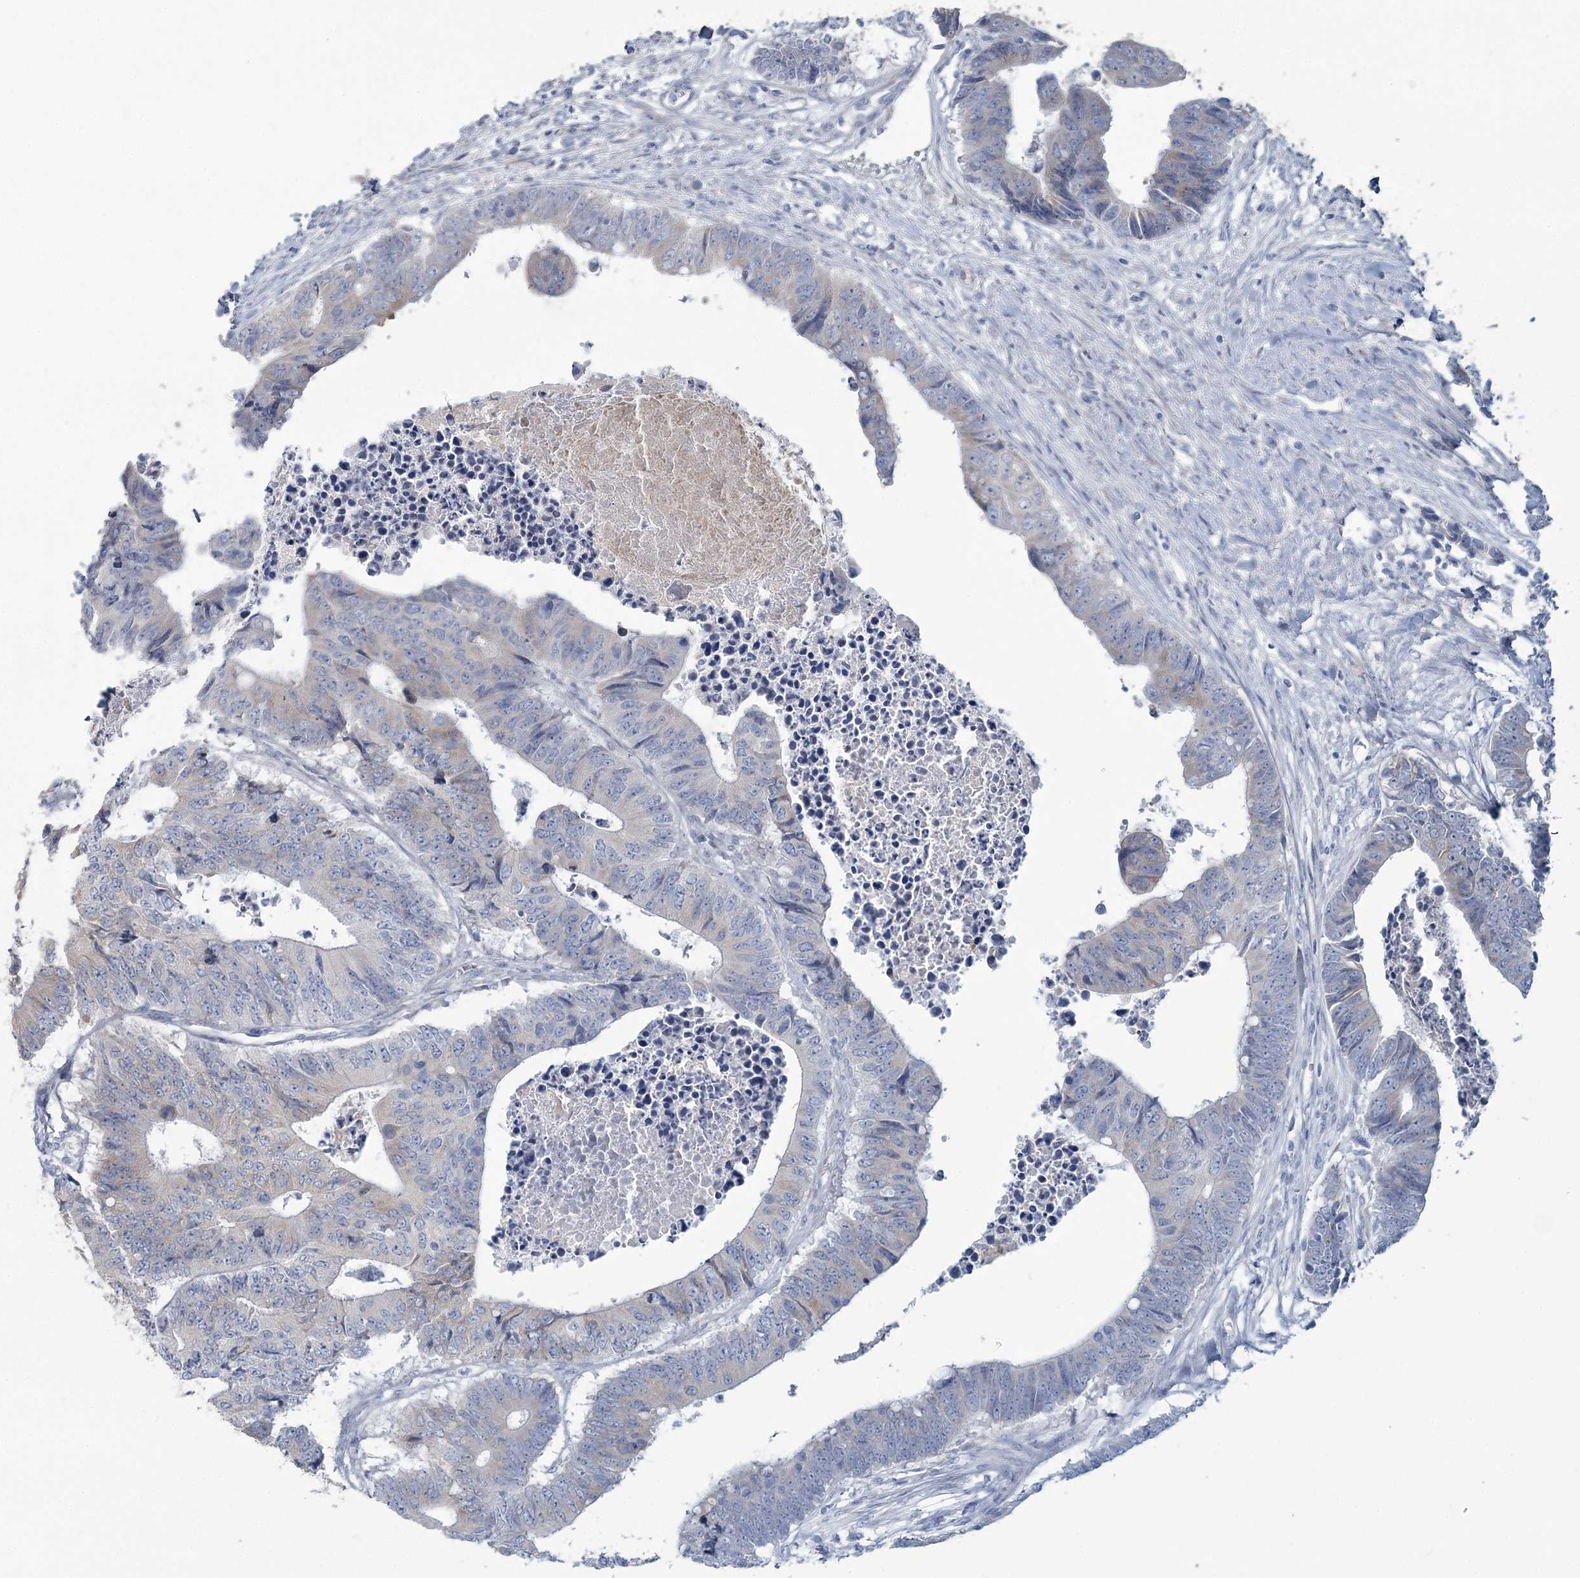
{"staining": {"intensity": "negative", "quantity": "none", "location": "none"}, "tissue": "colorectal cancer", "cell_type": "Tumor cells", "image_type": "cancer", "snomed": [{"axis": "morphology", "description": "Adenocarcinoma, NOS"}, {"axis": "topography", "description": "Rectum"}], "caption": "Tumor cells are negative for protein expression in human colorectal cancer (adenocarcinoma).", "gene": "CMBL", "patient": {"sex": "male", "age": 84}}